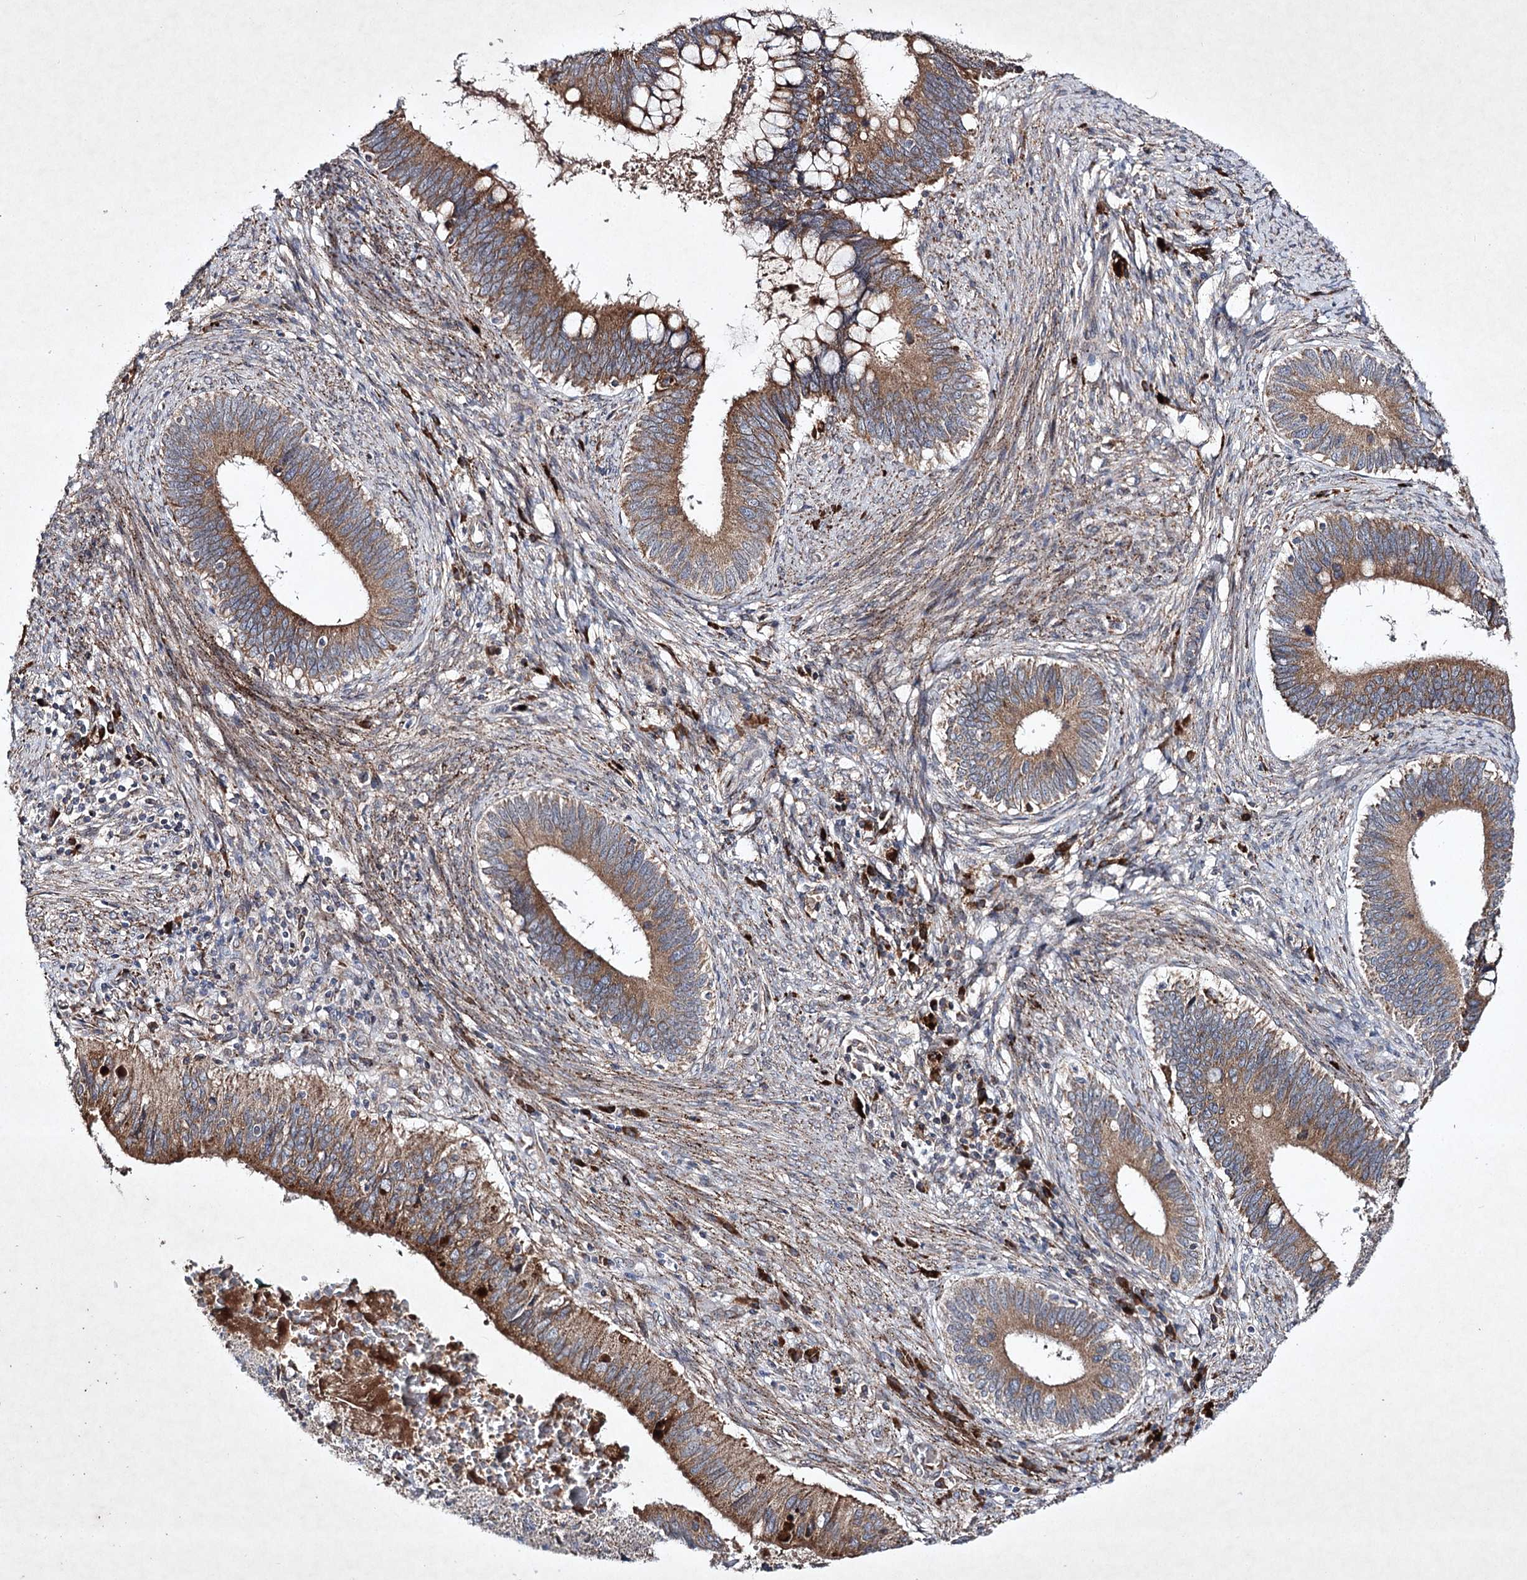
{"staining": {"intensity": "moderate", "quantity": ">75%", "location": "cytoplasmic/membranous"}, "tissue": "cervical cancer", "cell_type": "Tumor cells", "image_type": "cancer", "snomed": [{"axis": "morphology", "description": "Adenocarcinoma, NOS"}, {"axis": "topography", "description": "Cervix"}], "caption": "Brown immunohistochemical staining in cervical adenocarcinoma reveals moderate cytoplasmic/membranous staining in about >75% of tumor cells.", "gene": "ALG9", "patient": {"sex": "female", "age": 42}}